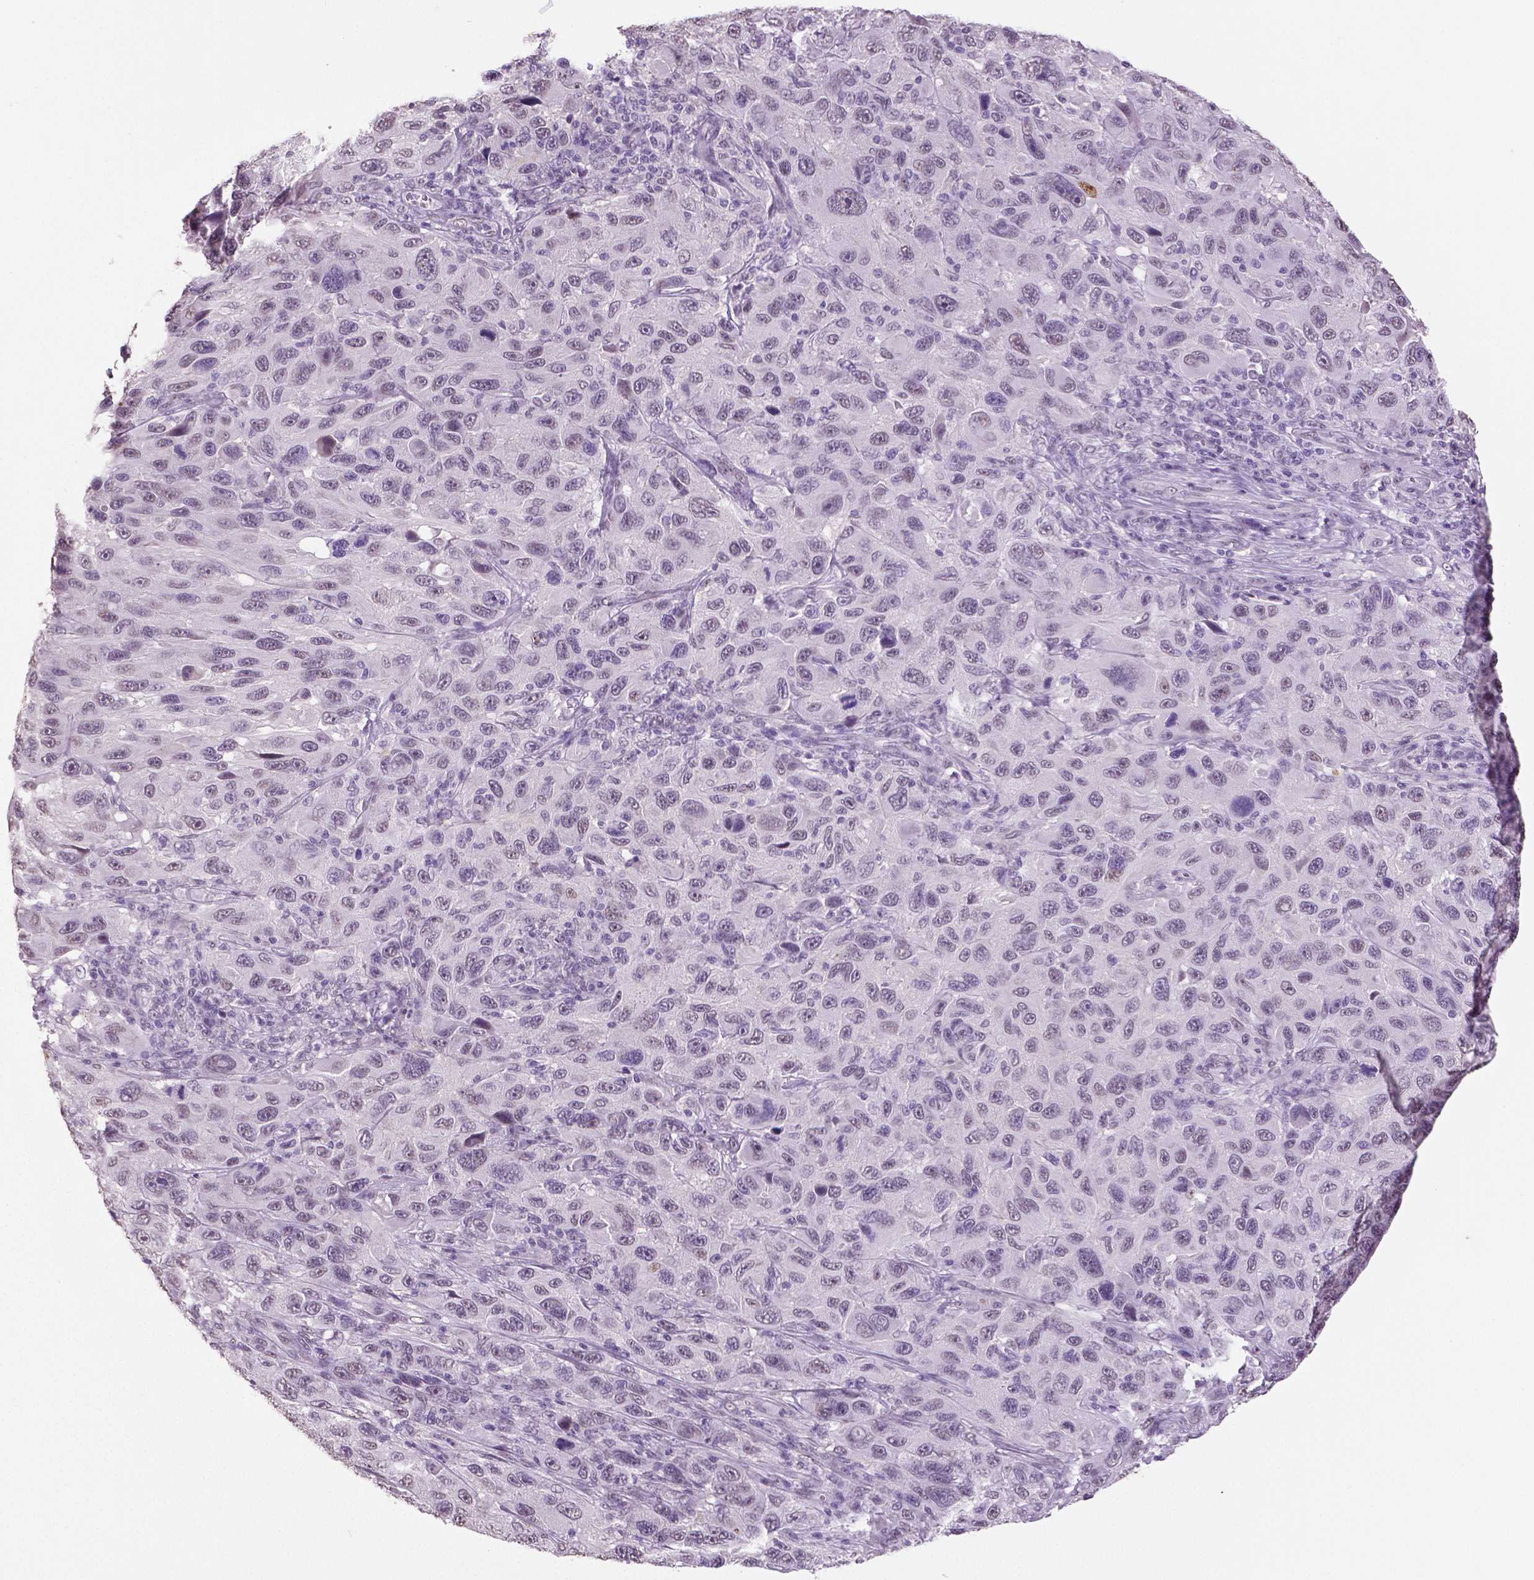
{"staining": {"intensity": "negative", "quantity": "none", "location": "none"}, "tissue": "melanoma", "cell_type": "Tumor cells", "image_type": "cancer", "snomed": [{"axis": "morphology", "description": "Malignant melanoma, NOS"}, {"axis": "topography", "description": "Skin"}], "caption": "The immunohistochemistry histopathology image has no significant staining in tumor cells of melanoma tissue. (DAB (3,3'-diaminobenzidine) immunohistochemistry, high magnification).", "gene": "IGF2BP1", "patient": {"sex": "male", "age": 53}}